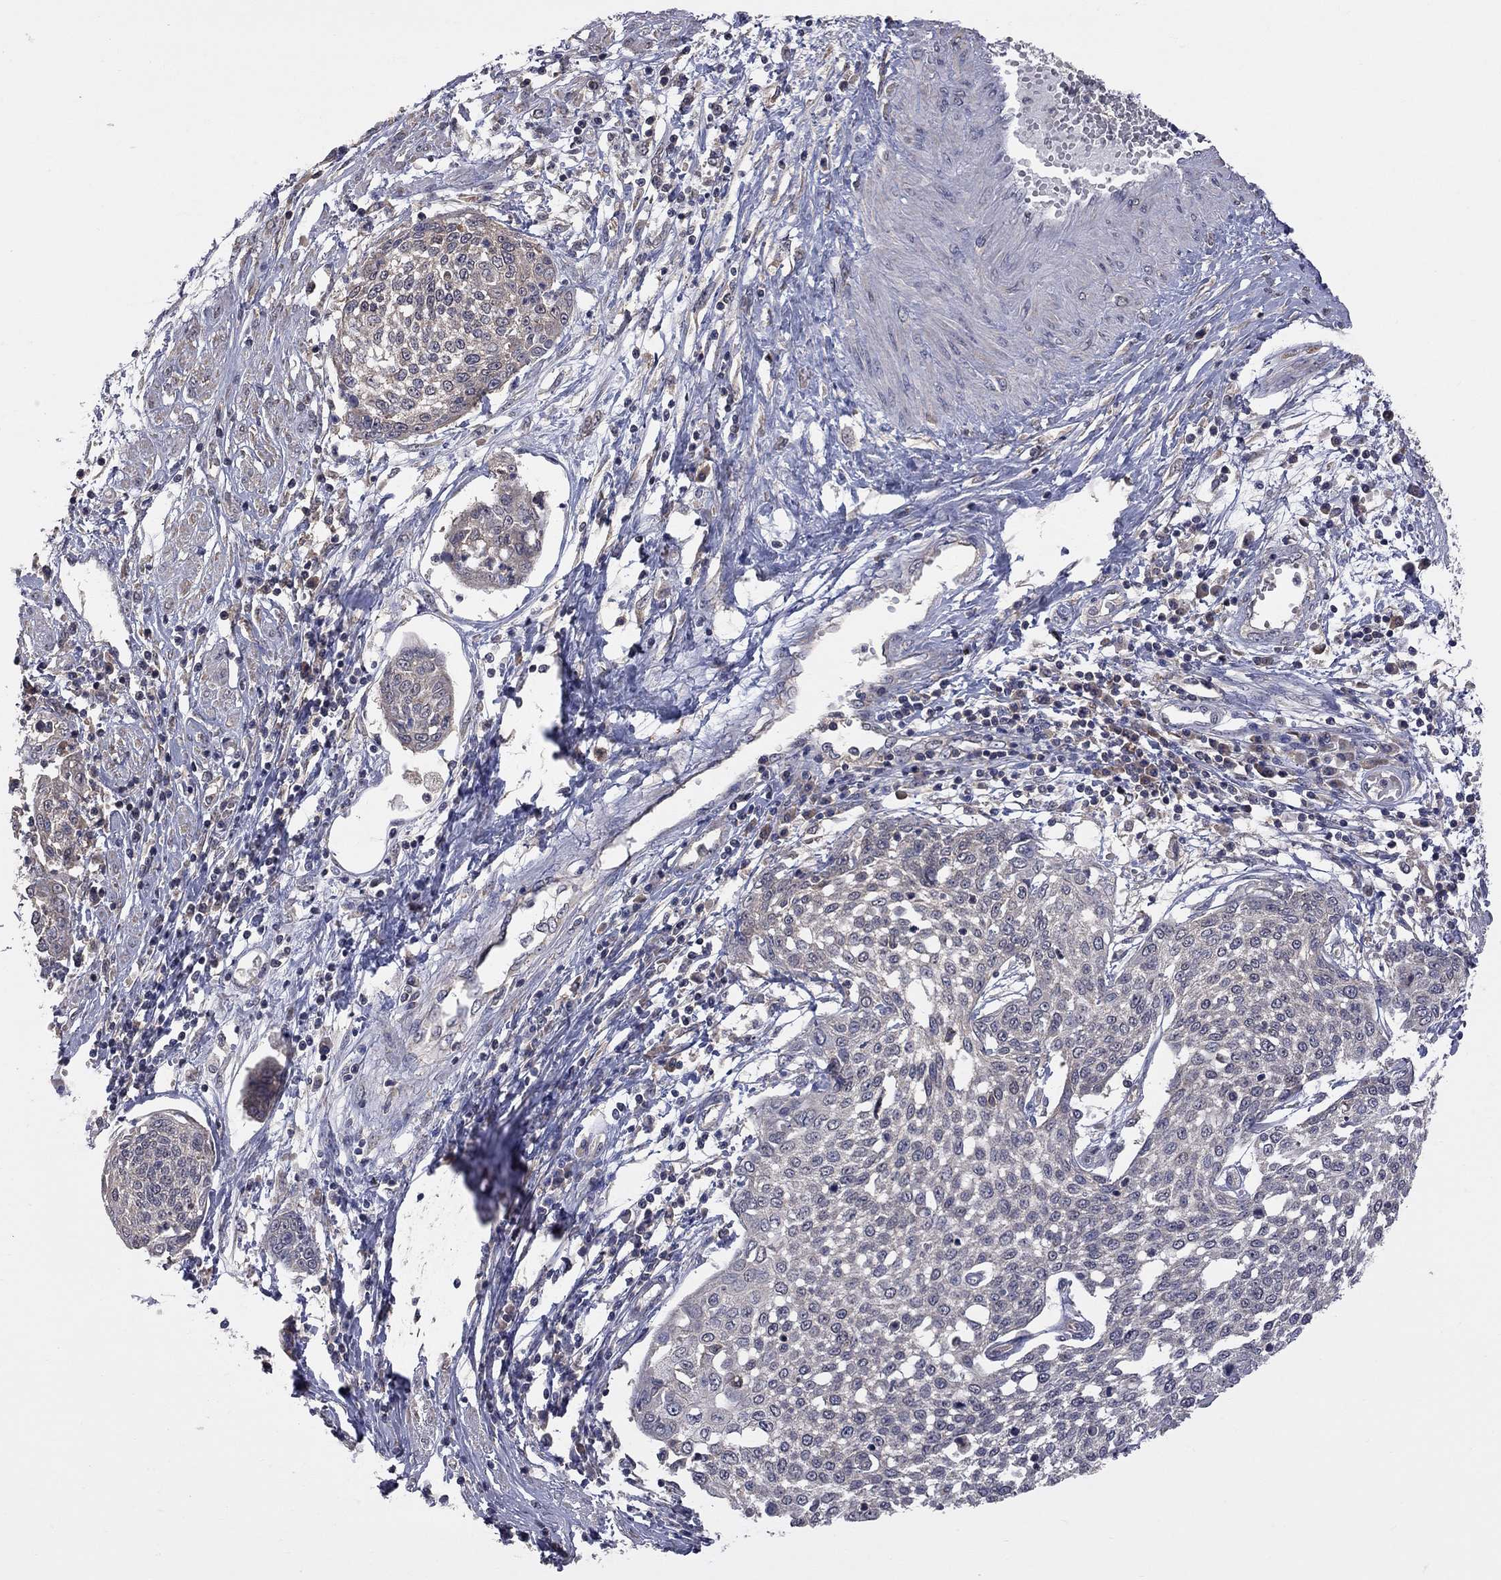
{"staining": {"intensity": "negative", "quantity": "none", "location": "none"}, "tissue": "cervical cancer", "cell_type": "Tumor cells", "image_type": "cancer", "snomed": [{"axis": "morphology", "description": "Squamous cell carcinoma, NOS"}, {"axis": "topography", "description": "Cervix"}], "caption": "Immunohistochemistry (IHC) of cervical squamous cell carcinoma exhibits no staining in tumor cells.", "gene": "HTR6", "patient": {"sex": "female", "age": 34}}